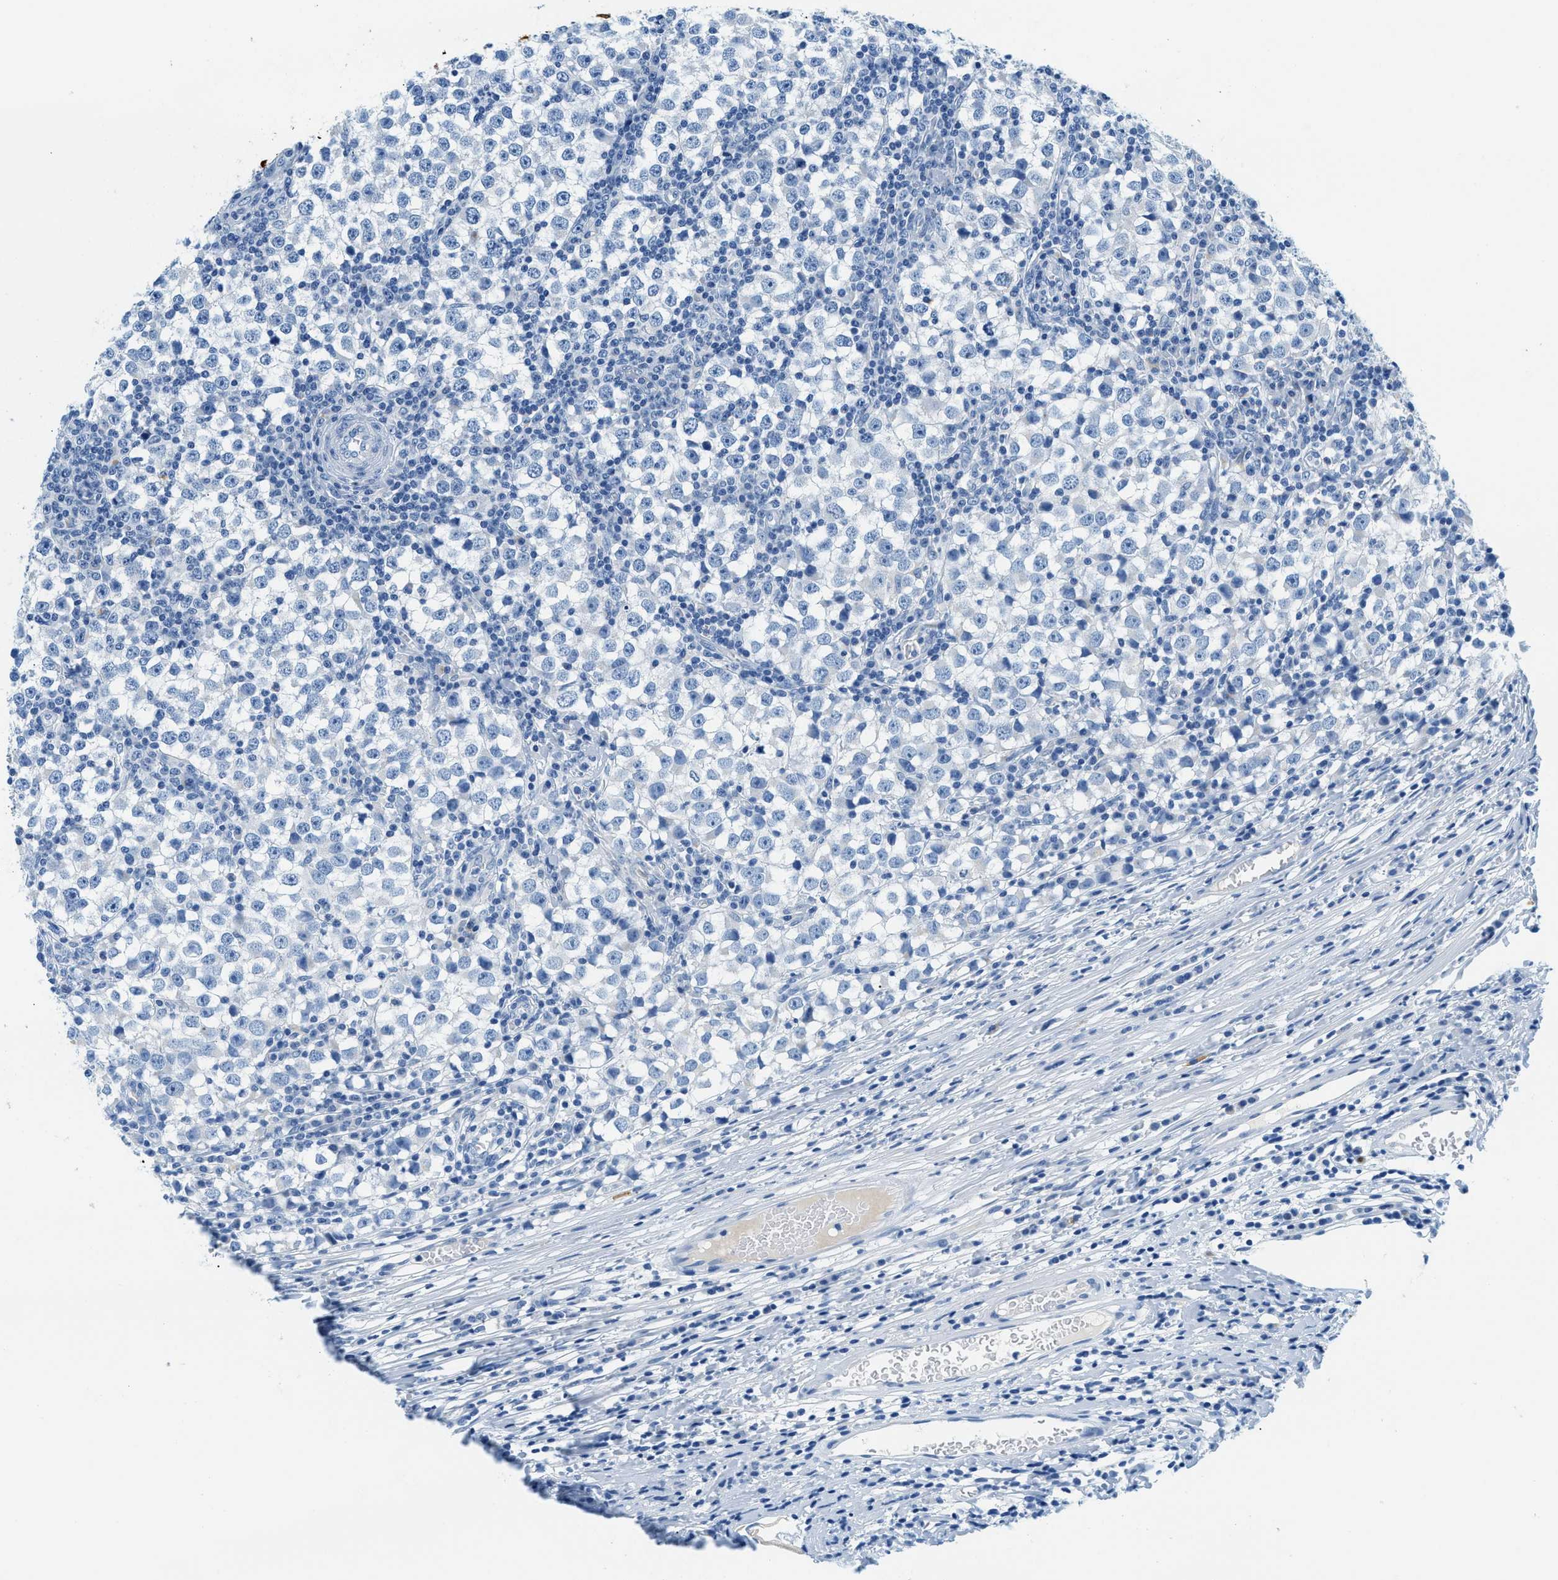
{"staining": {"intensity": "negative", "quantity": "none", "location": "none"}, "tissue": "testis cancer", "cell_type": "Tumor cells", "image_type": "cancer", "snomed": [{"axis": "morphology", "description": "Seminoma, NOS"}, {"axis": "topography", "description": "Testis"}], "caption": "IHC photomicrograph of human testis cancer stained for a protein (brown), which reveals no expression in tumor cells.", "gene": "STXBP2", "patient": {"sex": "male", "age": 65}}